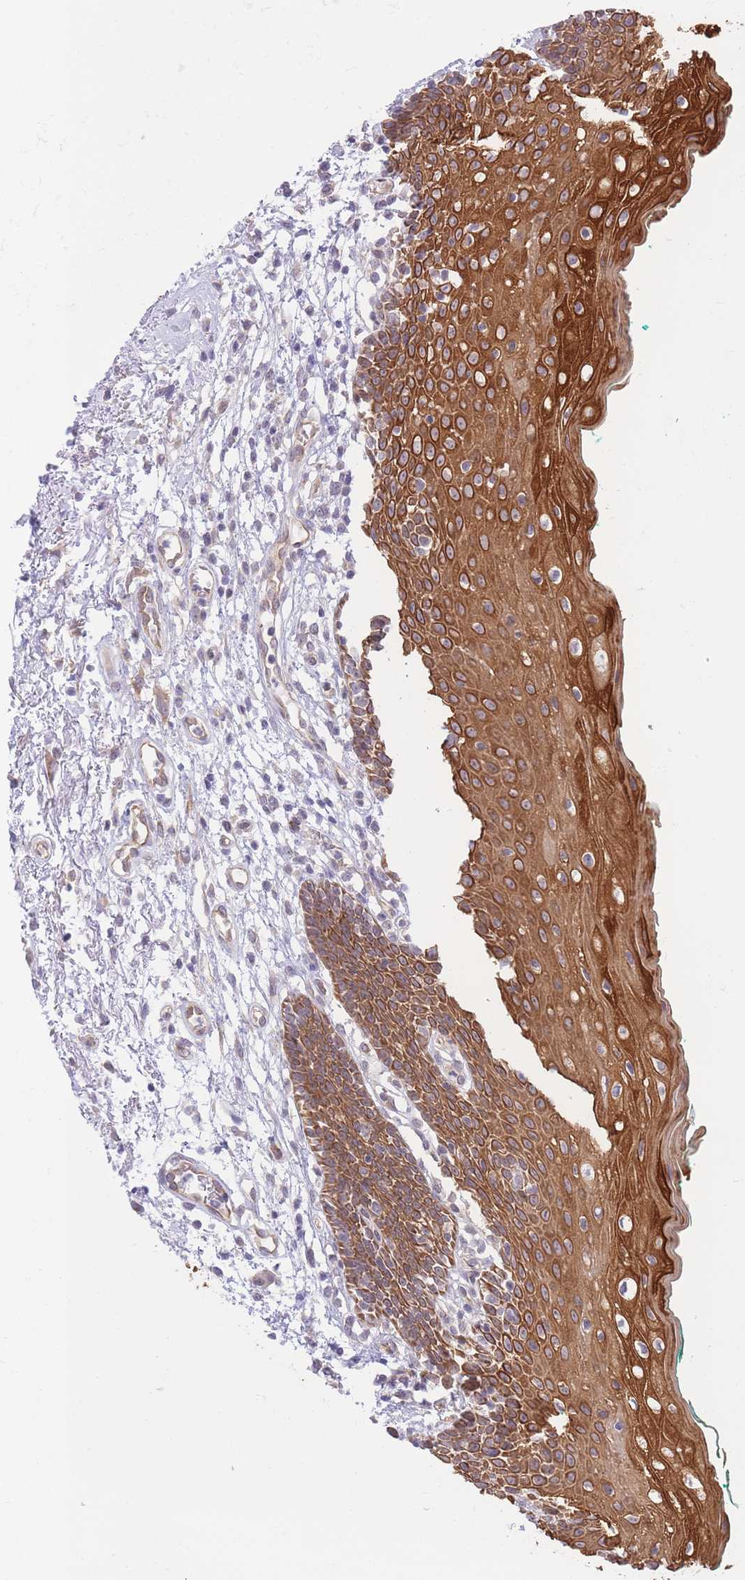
{"staining": {"intensity": "strong", "quantity": ">75%", "location": "cytoplasmic/membranous"}, "tissue": "oral mucosa", "cell_type": "Squamous epithelial cells", "image_type": "normal", "snomed": [{"axis": "morphology", "description": "Normal tissue, NOS"}, {"axis": "morphology", "description": "Squamous cell carcinoma, NOS"}, {"axis": "topography", "description": "Oral tissue"}, {"axis": "topography", "description": "Tounge, NOS"}, {"axis": "topography", "description": "Head-Neck"}], "caption": "Immunohistochemistry (IHC) photomicrograph of benign human oral mucosa stained for a protein (brown), which displays high levels of strong cytoplasmic/membranous positivity in about >75% of squamous epithelial cells.", "gene": "MRPS31", "patient": {"sex": "male", "age": 79}}